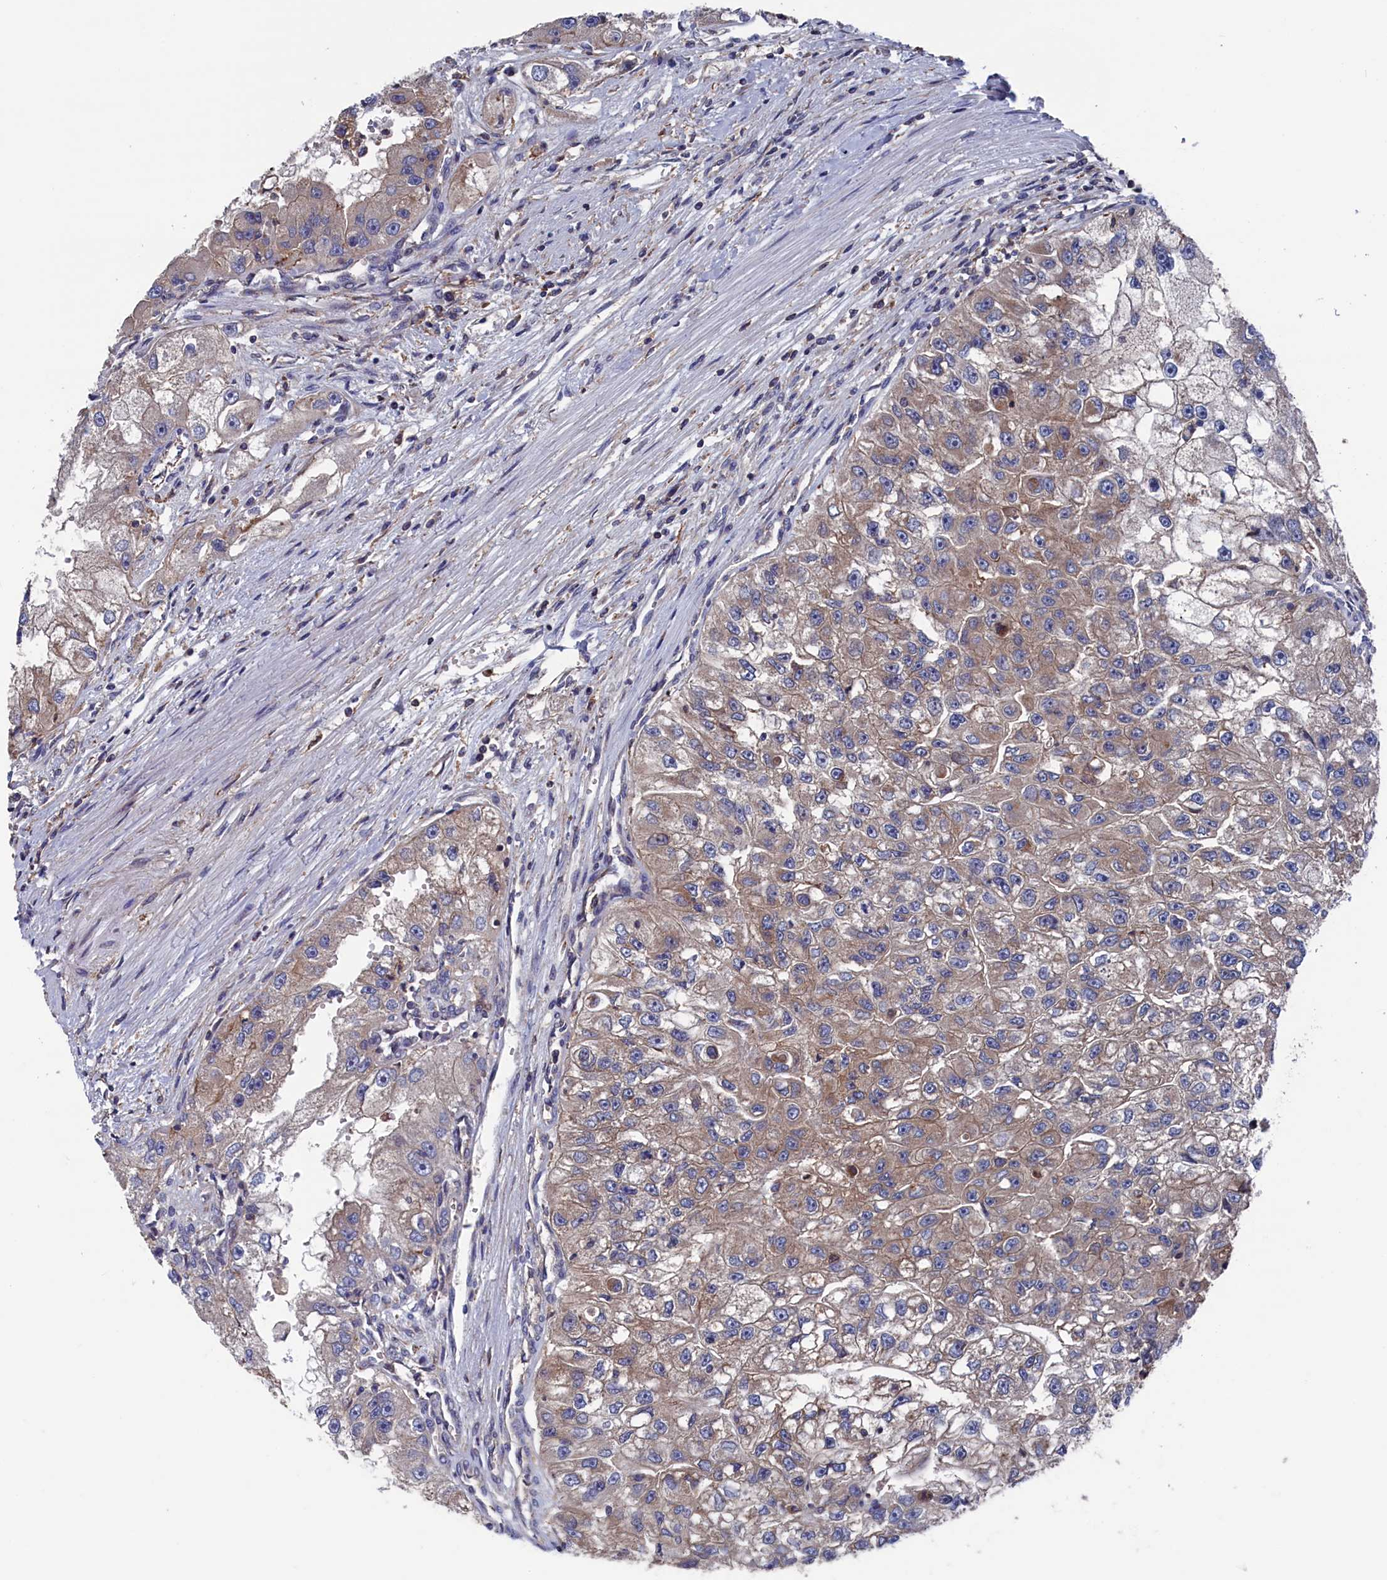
{"staining": {"intensity": "moderate", "quantity": "25%-75%", "location": "cytoplasmic/membranous"}, "tissue": "renal cancer", "cell_type": "Tumor cells", "image_type": "cancer", "snomed": [{"axis": "morphology", "description": "Adenocarcinoma, NOS"}, {"axis": "topography", "description": "Kidney"}], "caption": "Renal cancer (adenocarcinoma) stained for a protein shows moderate cytoplasmic/membranous positivity in tumor cells. The protein of interest is stained brown, and the nuclei are stained in blue (DAB (3,3'-diaminobenzidine) IHC with brightfield microscopy, high magnification).", "gene": "SPATA13", "patient": {"sex": "male", "age": 63}}